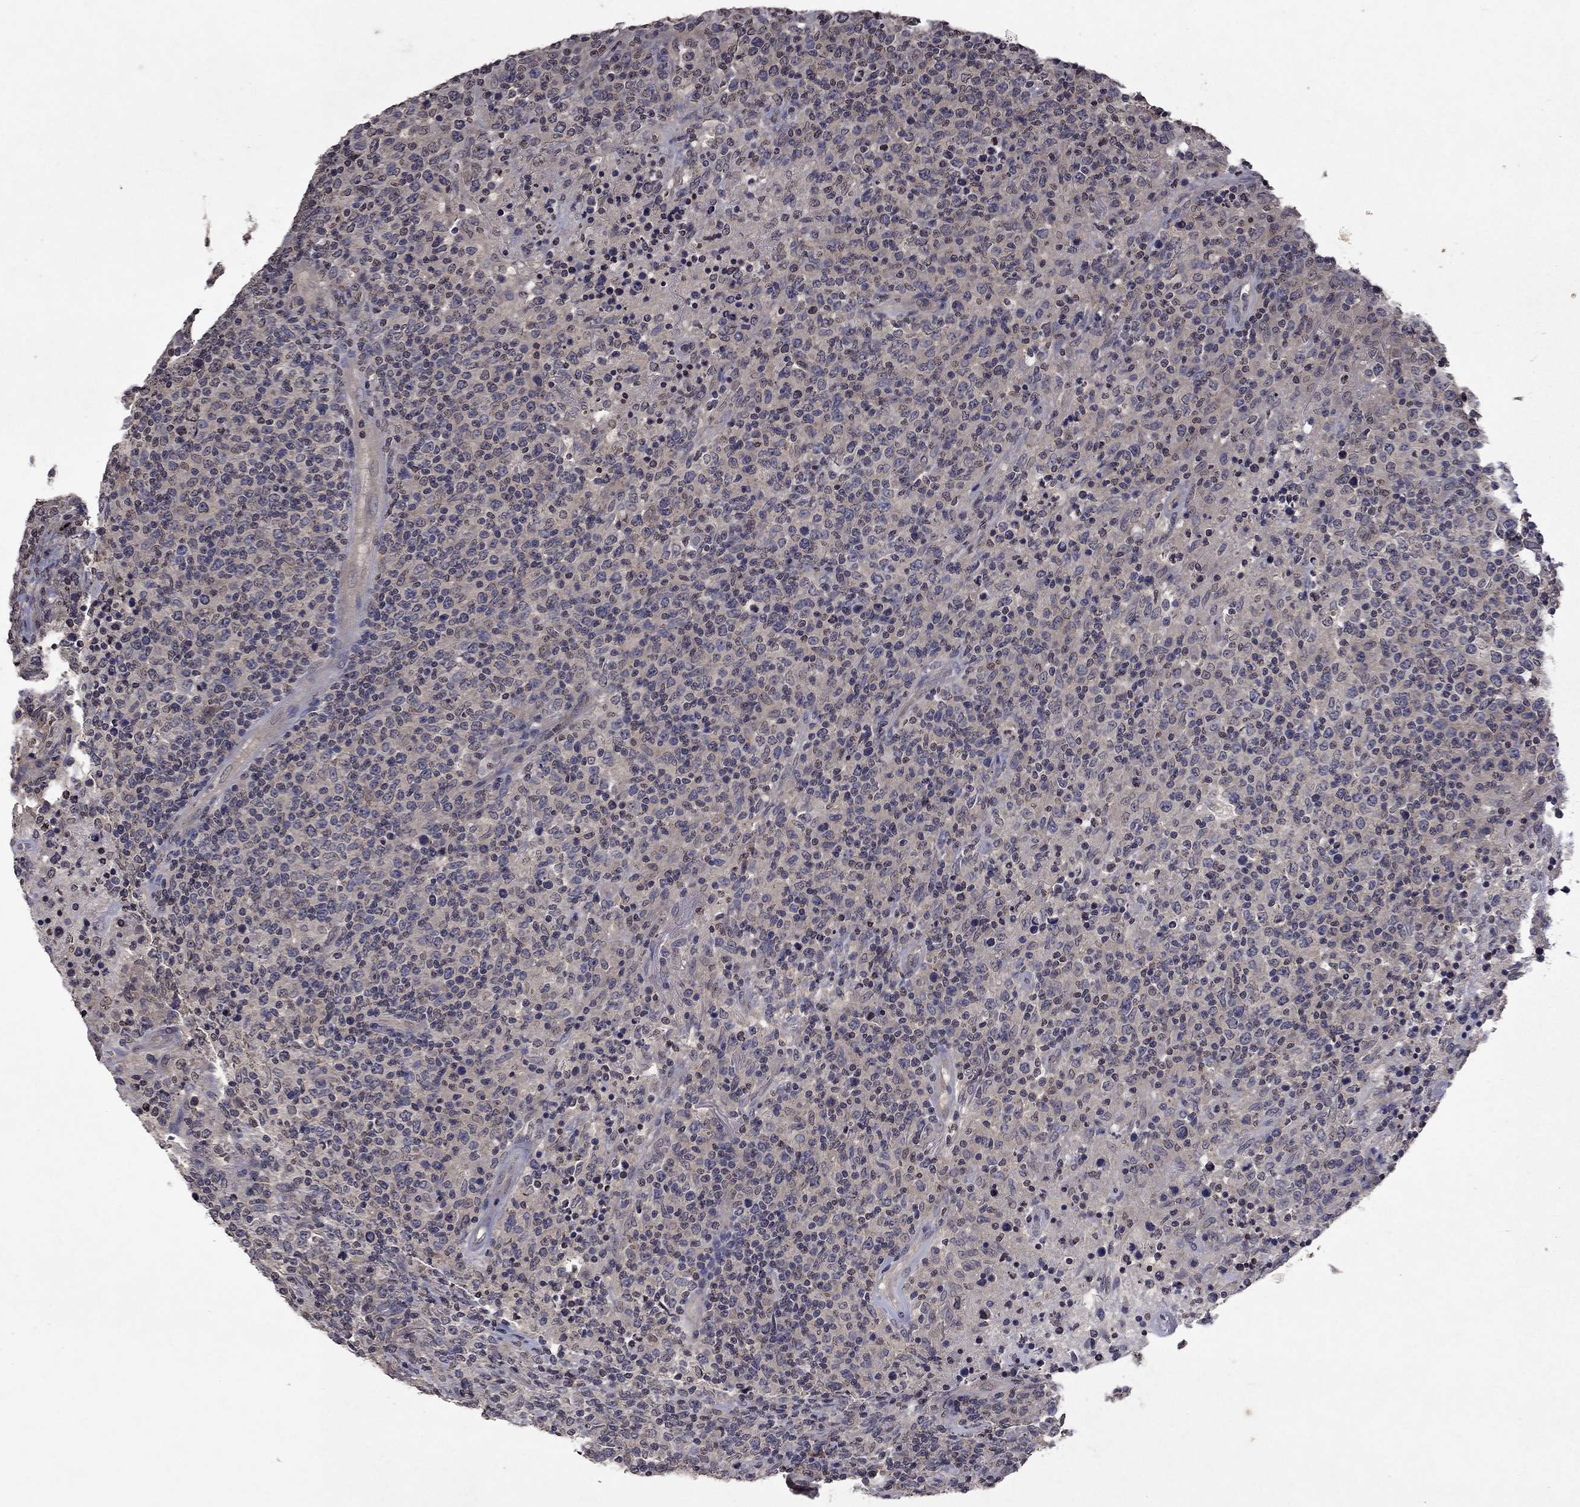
{"staining": {"intensity": "weak", "quantity": "25%-75%", "location": "cytoplasmic/membranous"}, "tissue": "lymphoma", "cell_type": "Tumor cells", "image_type": "cancer", "snomed": [{"axis": "morphology", "description": "Malignant lymphoma, non-Hodgkin's type, High grade"}, {"axis": "topography", "description": "Lung"}], "caption": "A brown stain labels weak cytoplasmic/membranous positivity of a protein in lymphoma tumor cells.", "gene": "TTC38", "patient": {"sex": "male", "age": 79}}